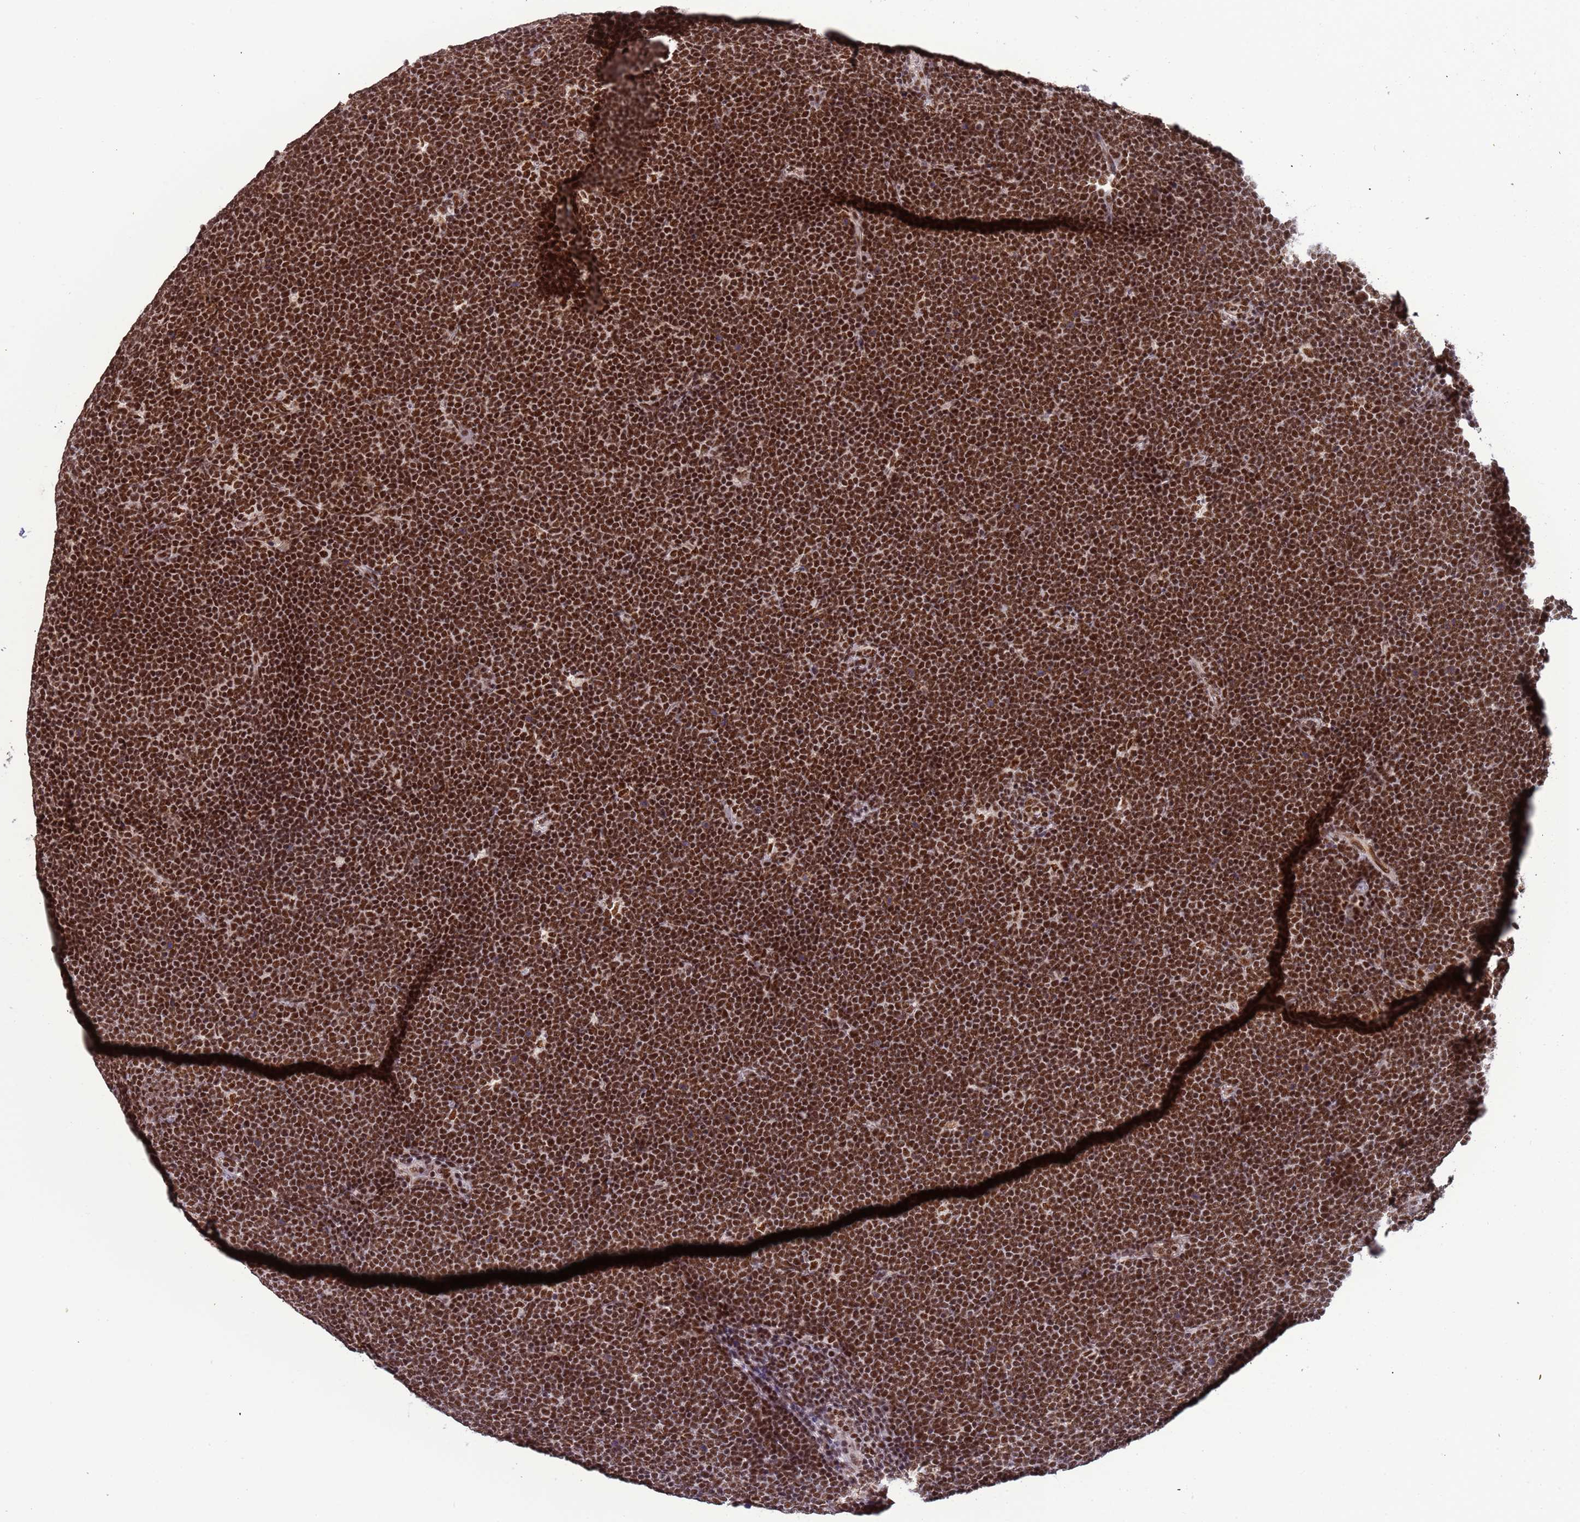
{"staining": {"intensity": "strong", "quantity": ">75%", "location": "nuclear"}, "tissue": "lymphoma", "cell_type": "Tumor cells", "image_type": "cancer", "snomed": [{"axis": "morphology", "description": "Malignant lymphoma, non-Hodgkin's type, High grade"}, {"axis": "topography", "description": "Lymph node"}], "caption": "A high-resolution micrograph shows IHC staining of malignant lymphoma, non-Hodgkin's type (high-grade), which demonstrates strong nuclear expression in about >75% of tumor cells.", "gene": "SRRT", "patient": {"sex": "male", "age": 13}}